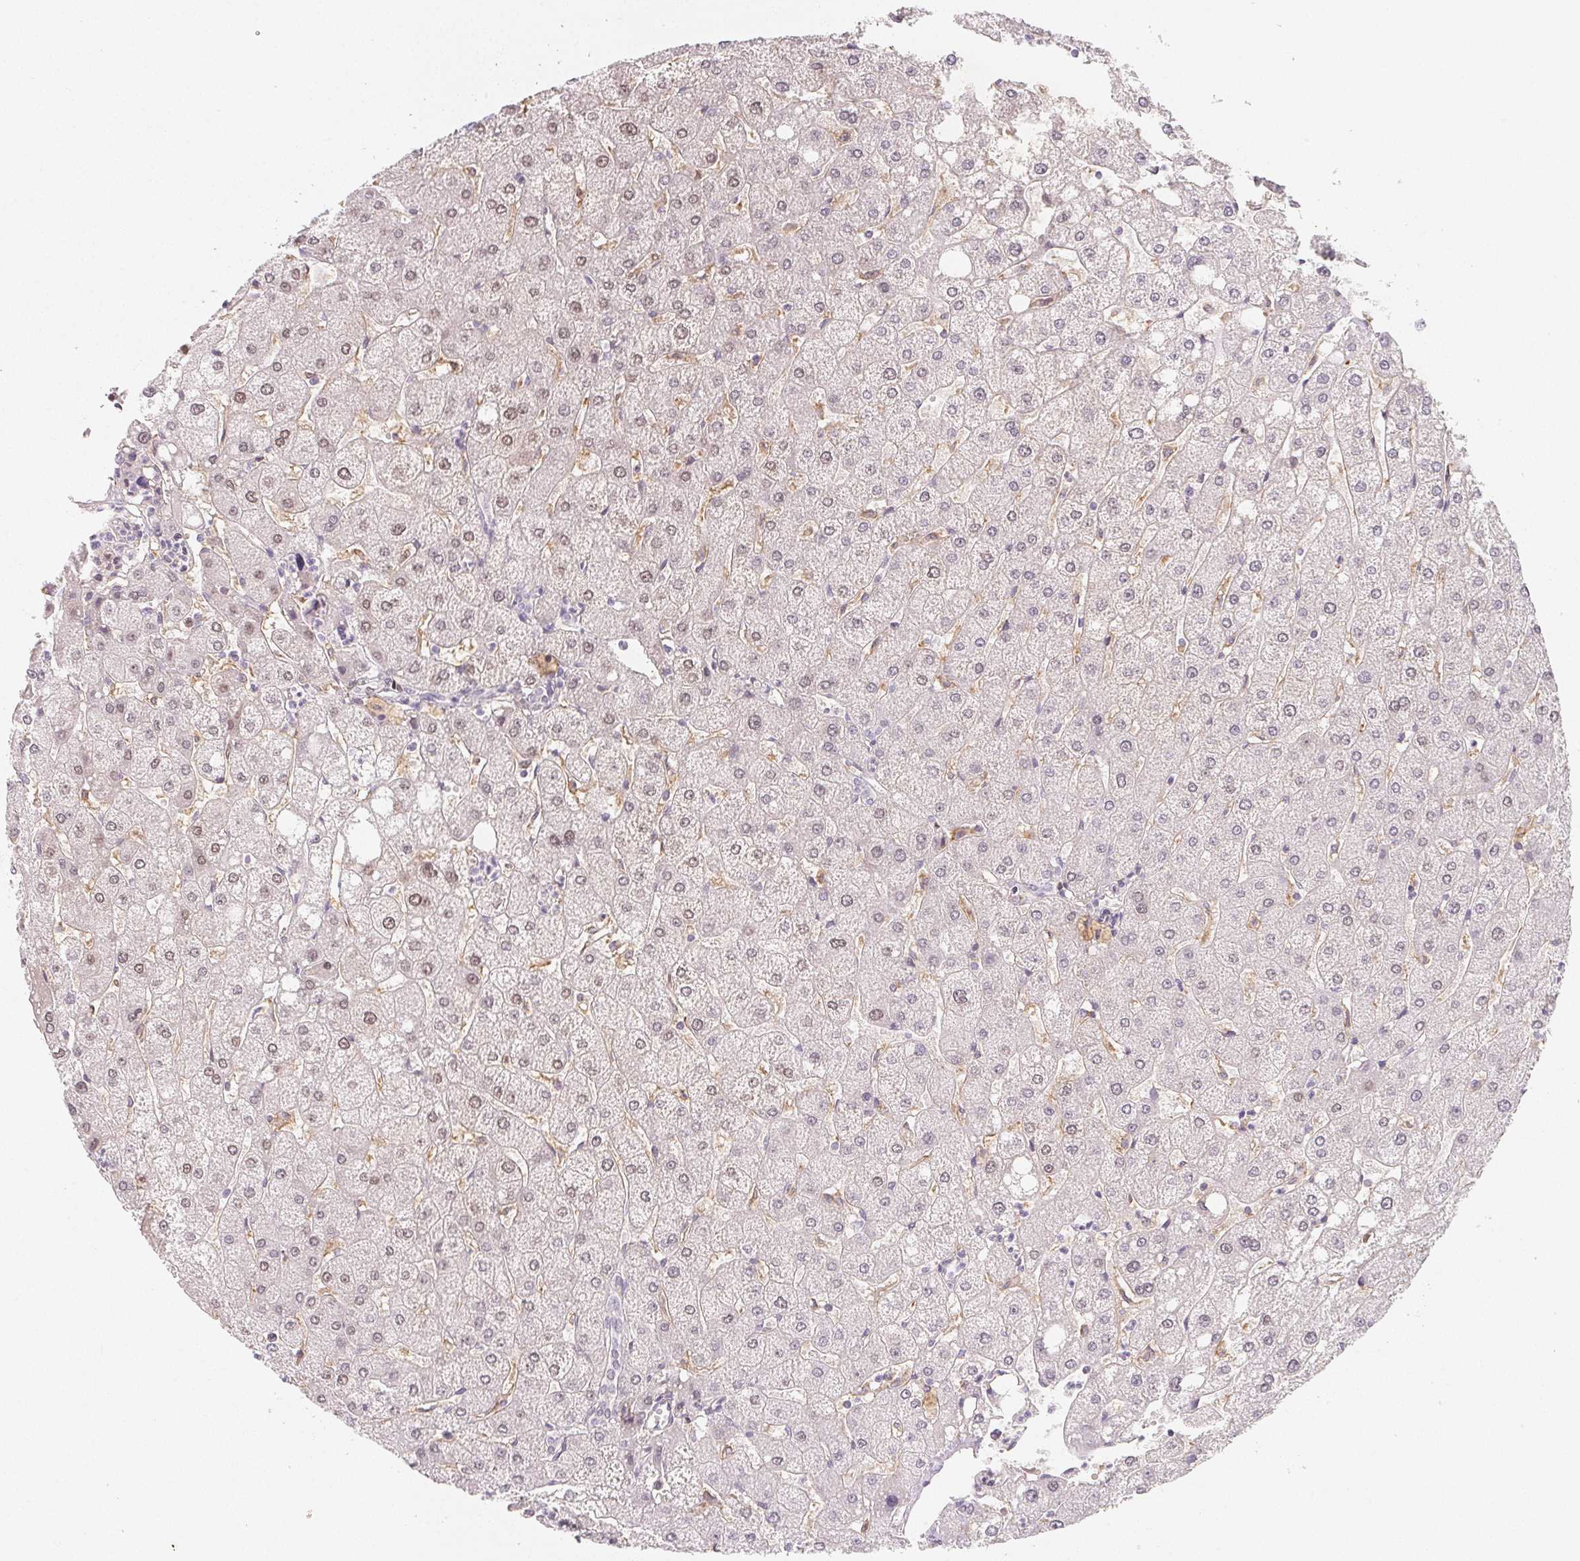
{"staining": {"intensity": "negative", "quantity": "none", "location": "none"}, "tissue": "liver", "cell_type": "Cholangiocytes", "image_type": "normal", "snomed": [{"axis": "morphology", "description": "Normal tissue, NOS"}, {"axis": "topography", "description": "Liver"}], "caption": "Human liver stained for a protein using immunohistochemistry (IHC) reveals no positivity in cholangiocytes.", "gene": "LRRC23", "patient": {"sex": "male", "age": 67}}